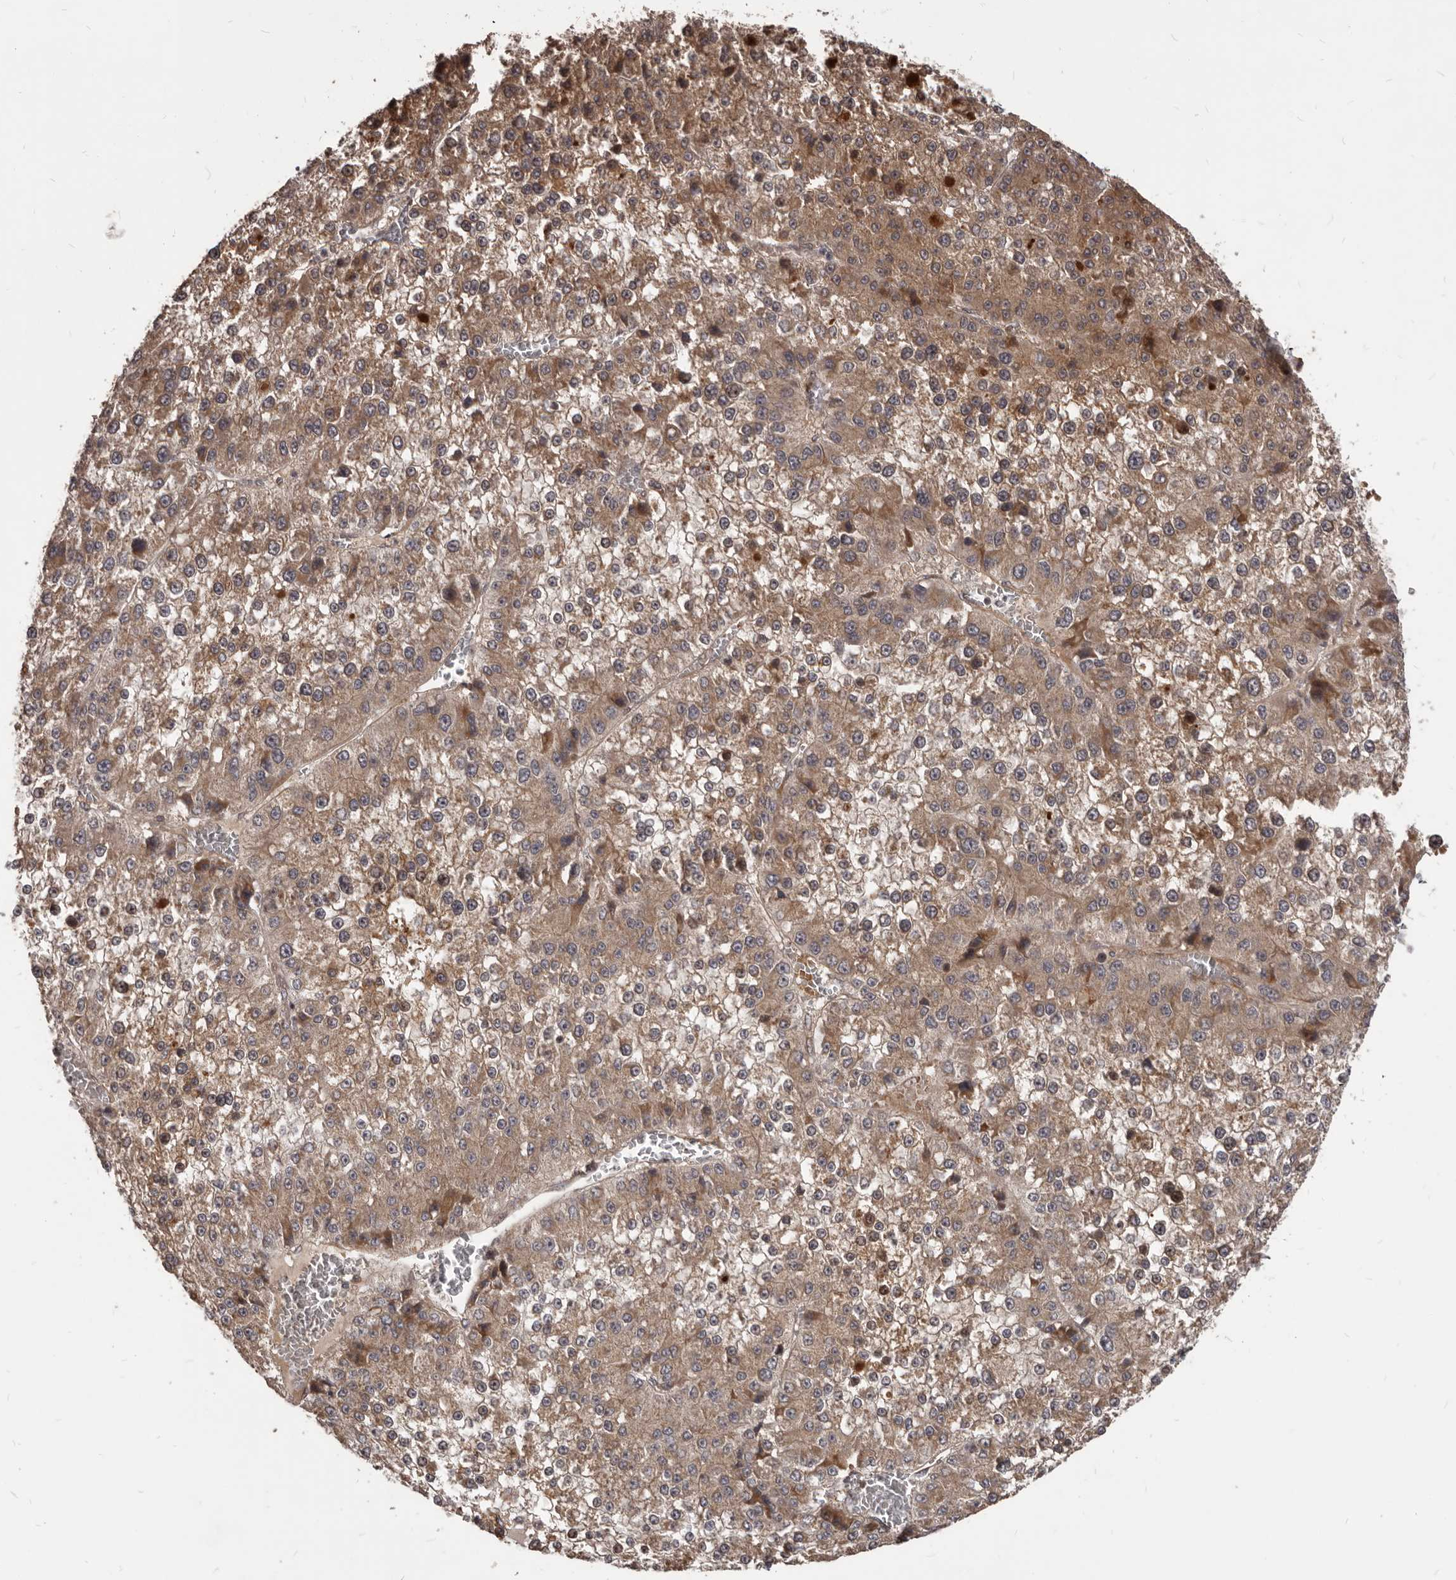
{"staining": {"intensity": "moderate", "quantity": ">75%", "location": "cytoplasmic/membranous"}, "tissue": "liver cancer", "cell_type": "Tumor cells", "image_type": "cancer", "snomed": [{"axis": "morphology", "description": "Carcinoma, Hepatocellular, NOS"}, {"axis": "topography", "description": "Liver"}], "caption": "Immunohistochemical staining of human hepatocellular carcinoma (liver) displays medium levels of moderate cytoplasmic/membranous protein staining in about >75% of tumor cells.", "gene": "GABPB2", "patient": {"sex": "female", "age": 73}}